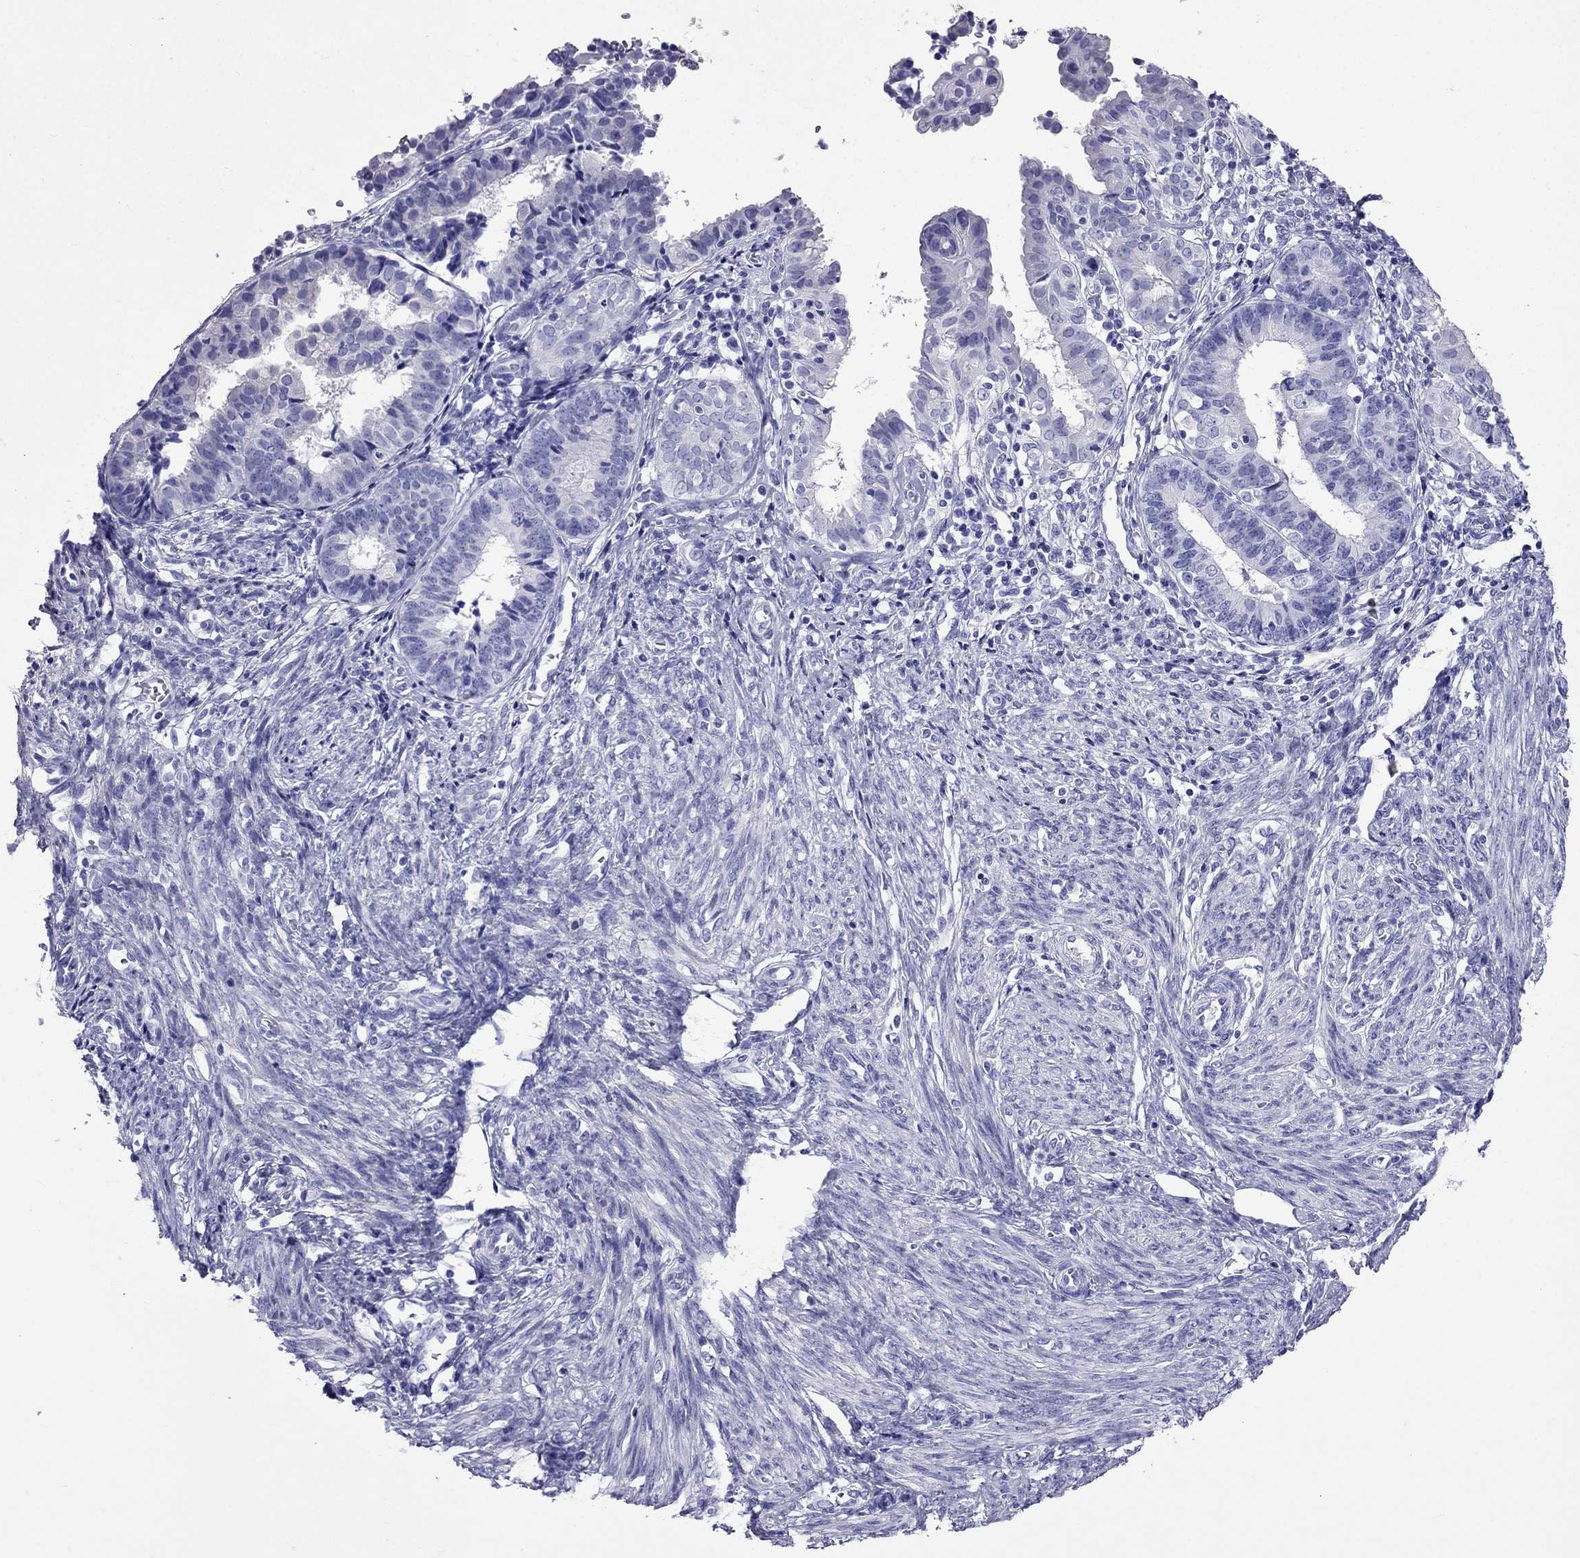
{"staining": {"intensity": "negative", "quantity": "none", "location": "none"}, "tissue": "endometrial cancer", "cell_type": "Tumor cells", "image_type": "cancer", "snomed": [{"axis": "morphology", "description": "Adenocarcinoma, NOS"}, {"axis": "topography", "description": "Endometrium"}], "caption": "Tumor cells are negative for protein expression in human endometrial cancer (adenocarcinoma).", "gene": "ARR3", "patient": {"sex": "female", "age": 68}}